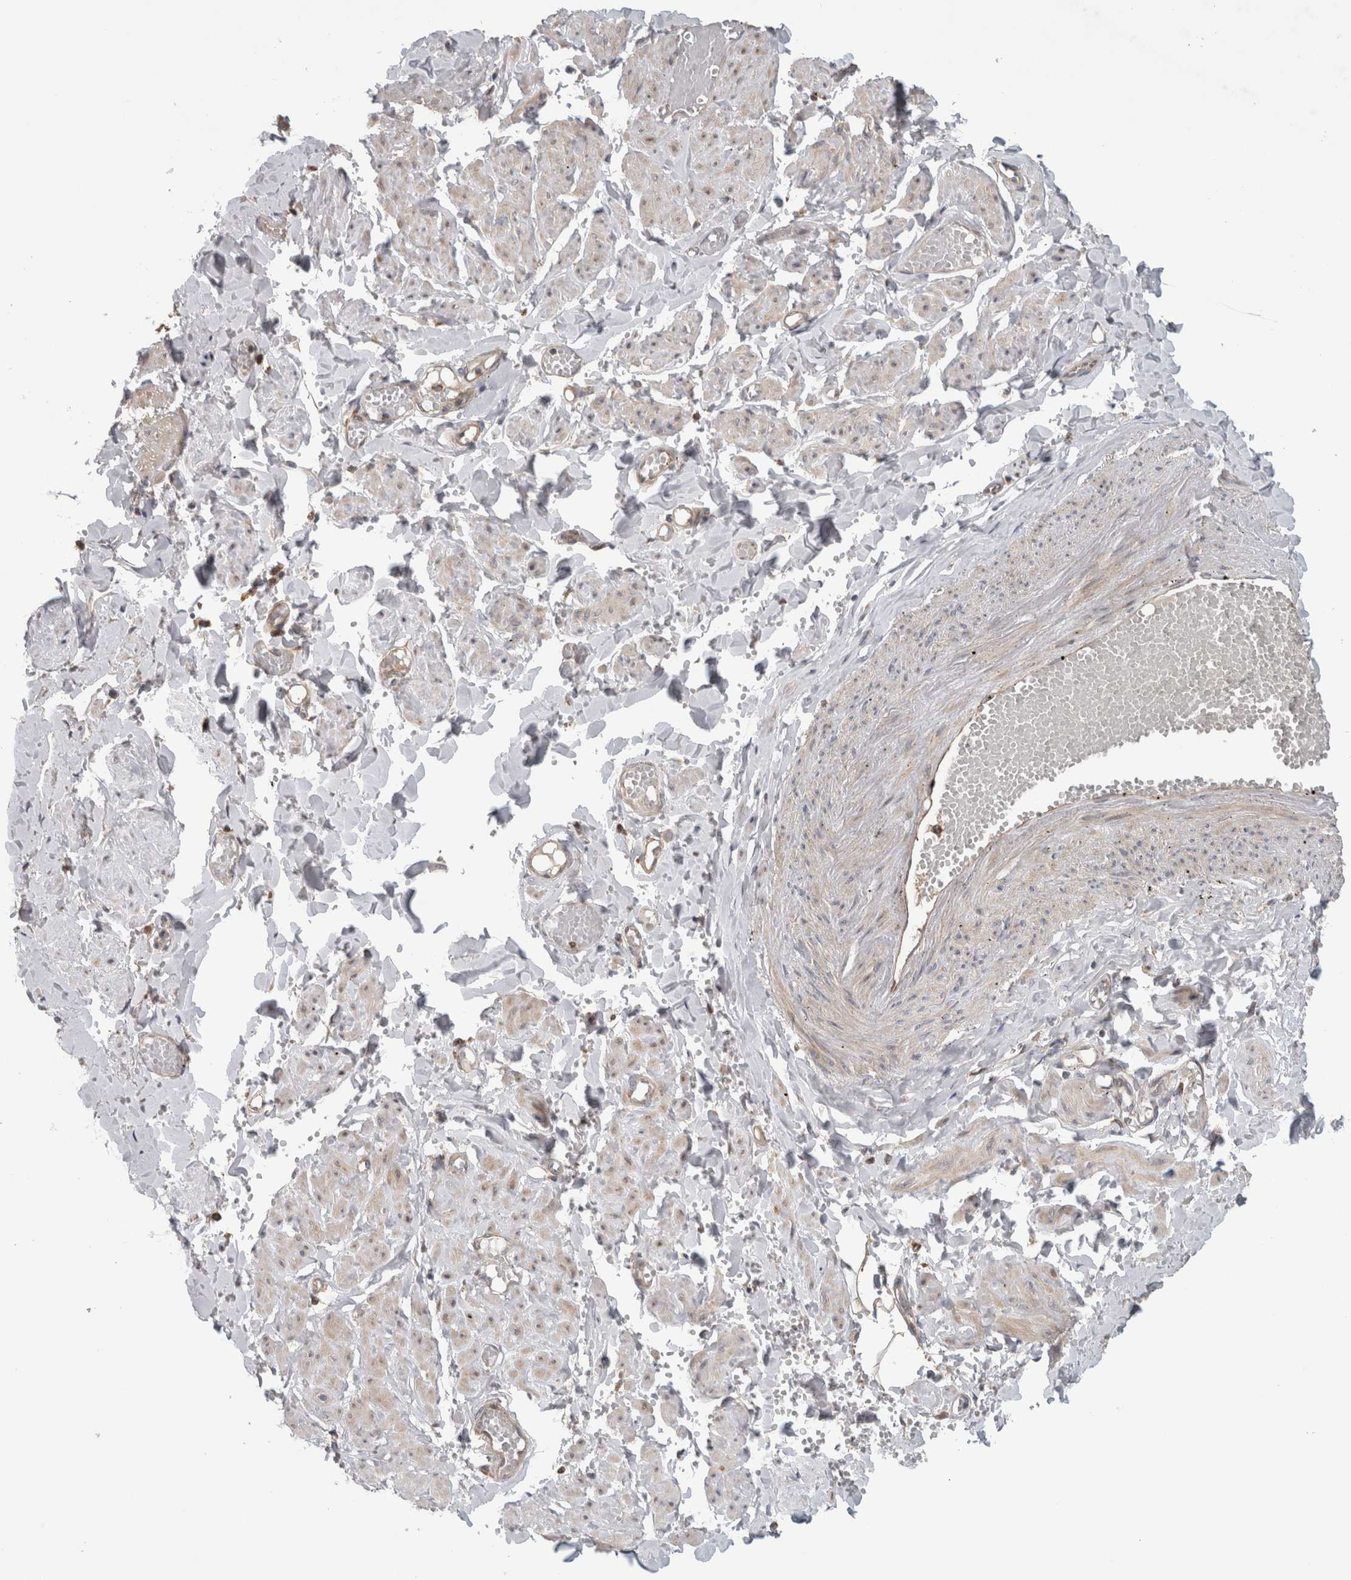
{"staining": {"intensity": "negative", "quantity": "none", "location": "none"}, "tissue": "adipose tissue", "cell_type": "Adipocytes", "image_type": "normal", "snomed": [{"axis": "morphology", "description": "Normal tissue, NOS"}, {"axis": "topography", "description": "Vascular tissue"}, {"axis": "topography", "description": "Fallopian tube"}, {"axis": "topography", "description": "Ovary"}], "caption": "High power microscopy image of an immunohistochemistry (IHC) image of unremarkable adipose tissue, revealing no significant positivity in adipocytes. (DAB immunohistochemistry (IHC) with hematoxylin counter stain).", "gene": "ADGRL3", "patient": {"sex": "female", "age": 67}}